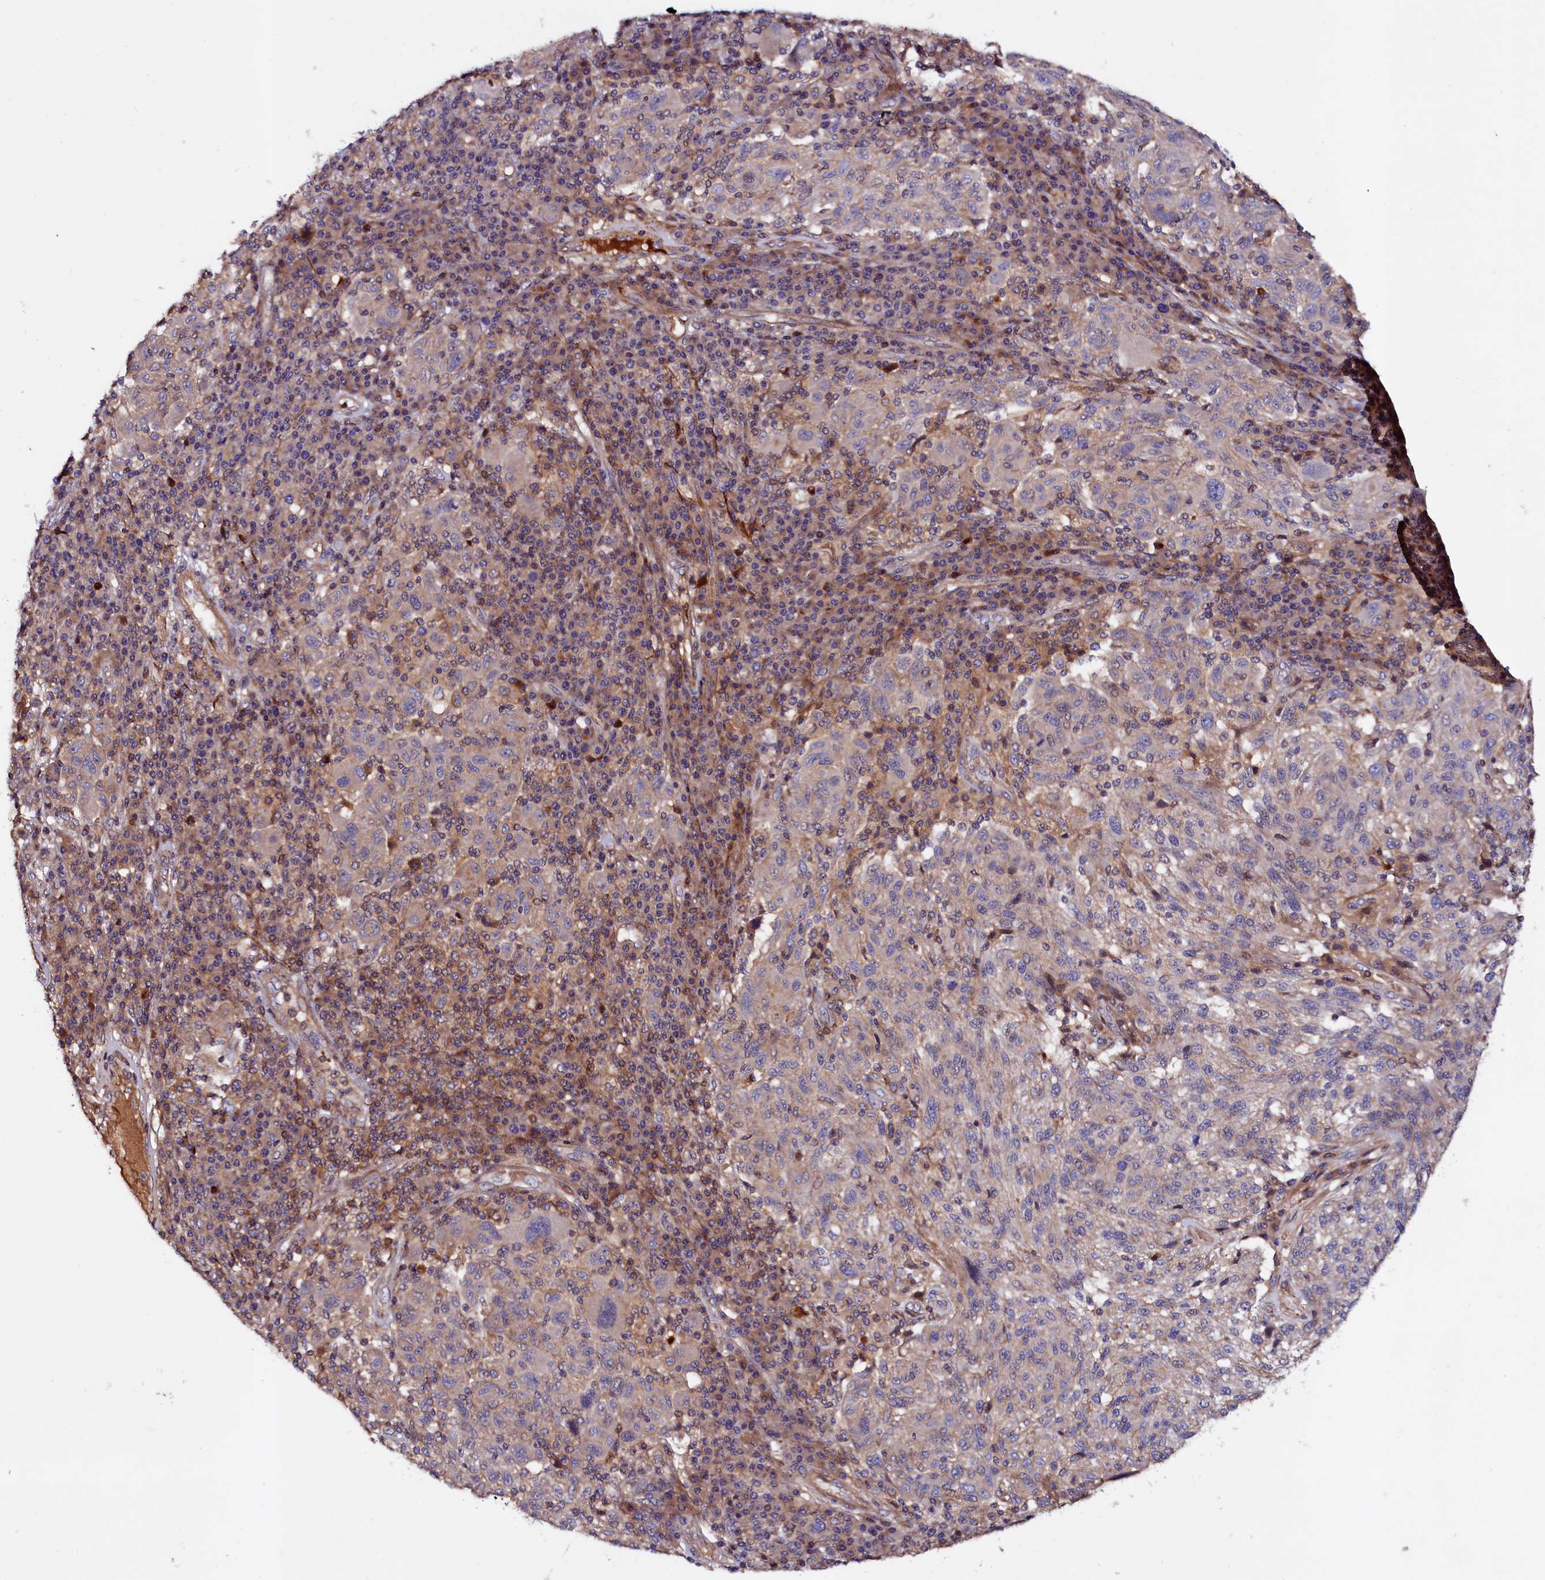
{"staining": {"intensity": "weak", "quantity": "25%-75%", "location": "cytoplasmic/membranous"}, "tissue": "melanoma", "cell_type": "Tumor cells", "image_type": "cancer", "snomed": [{"axis": "morphology", "description": "Malignant melanoma, NOS"}, {"axis": "topography", "description": "Skin"}], "caption": "This photomicrograph shows immunohistochemistry staining of malignant melanoma, with low weak cytoplasmic/membranous positivity in about 25%-75% of tumor cells.", "gene": "DUOXA1", "patient": {"sex": "male", "age": 53}}